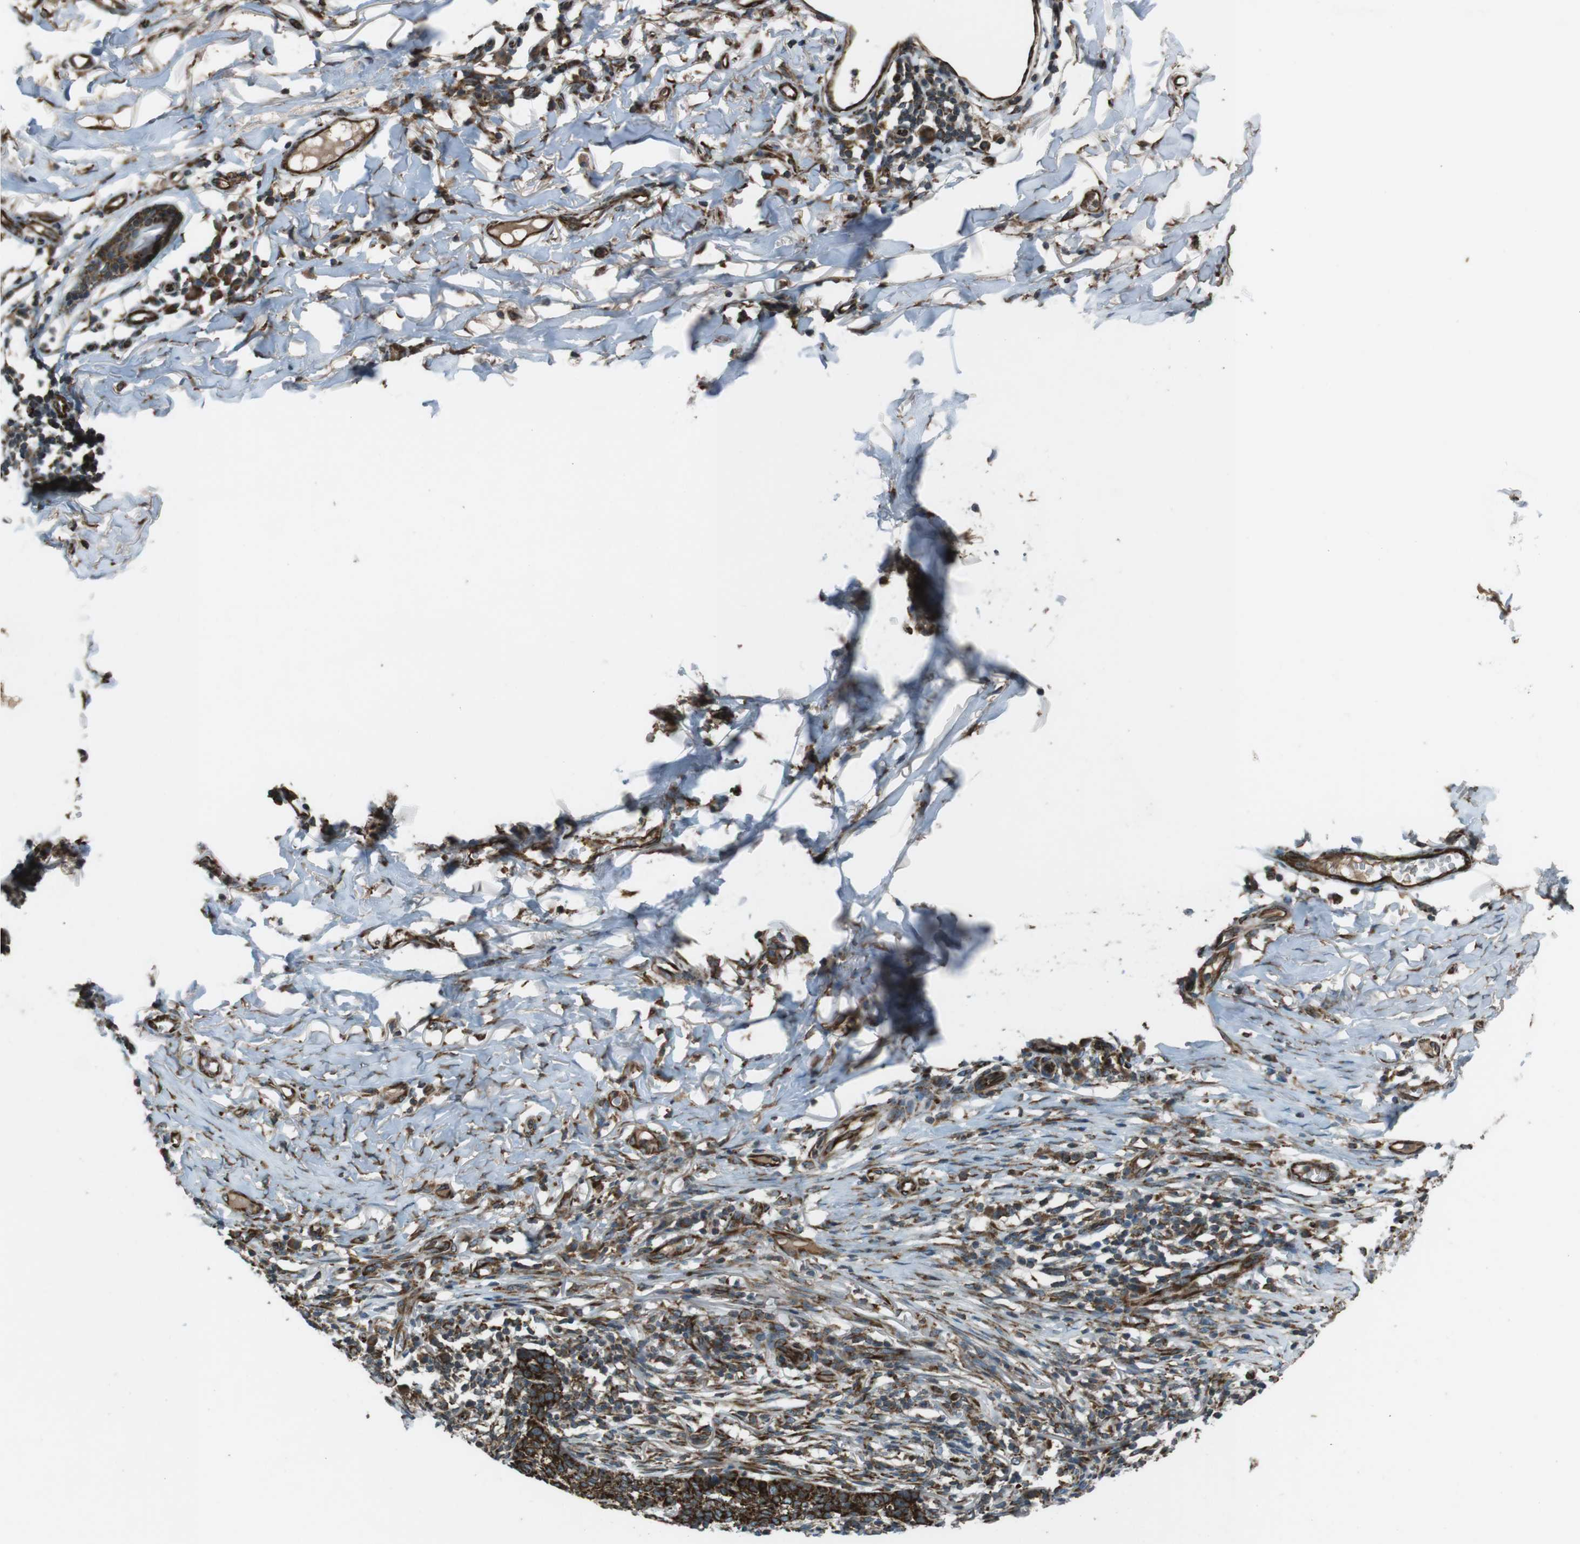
{"staining": {"intensity": "strong", "quantity": ">75%", "location": "cytoplasmic/membranous"}, "tissue": "skin cancer", "cell_type": "Tumor cells", "image_type": "cancer", "snomed": [{"axis": "morphology", "description": "Basal cell carcinoma"}, {"axis": "topography", "description": "Skin"}], "caption": "Immunohistochemical staining of skin cancer displays strong cytoplasmic/membranous protein staining in about >75% of tumor cells. (Brightfield microscopy of DAB IHC at high magnification).", "gene": "KTN1", "patient": {"sex": "male", "age": 85}}